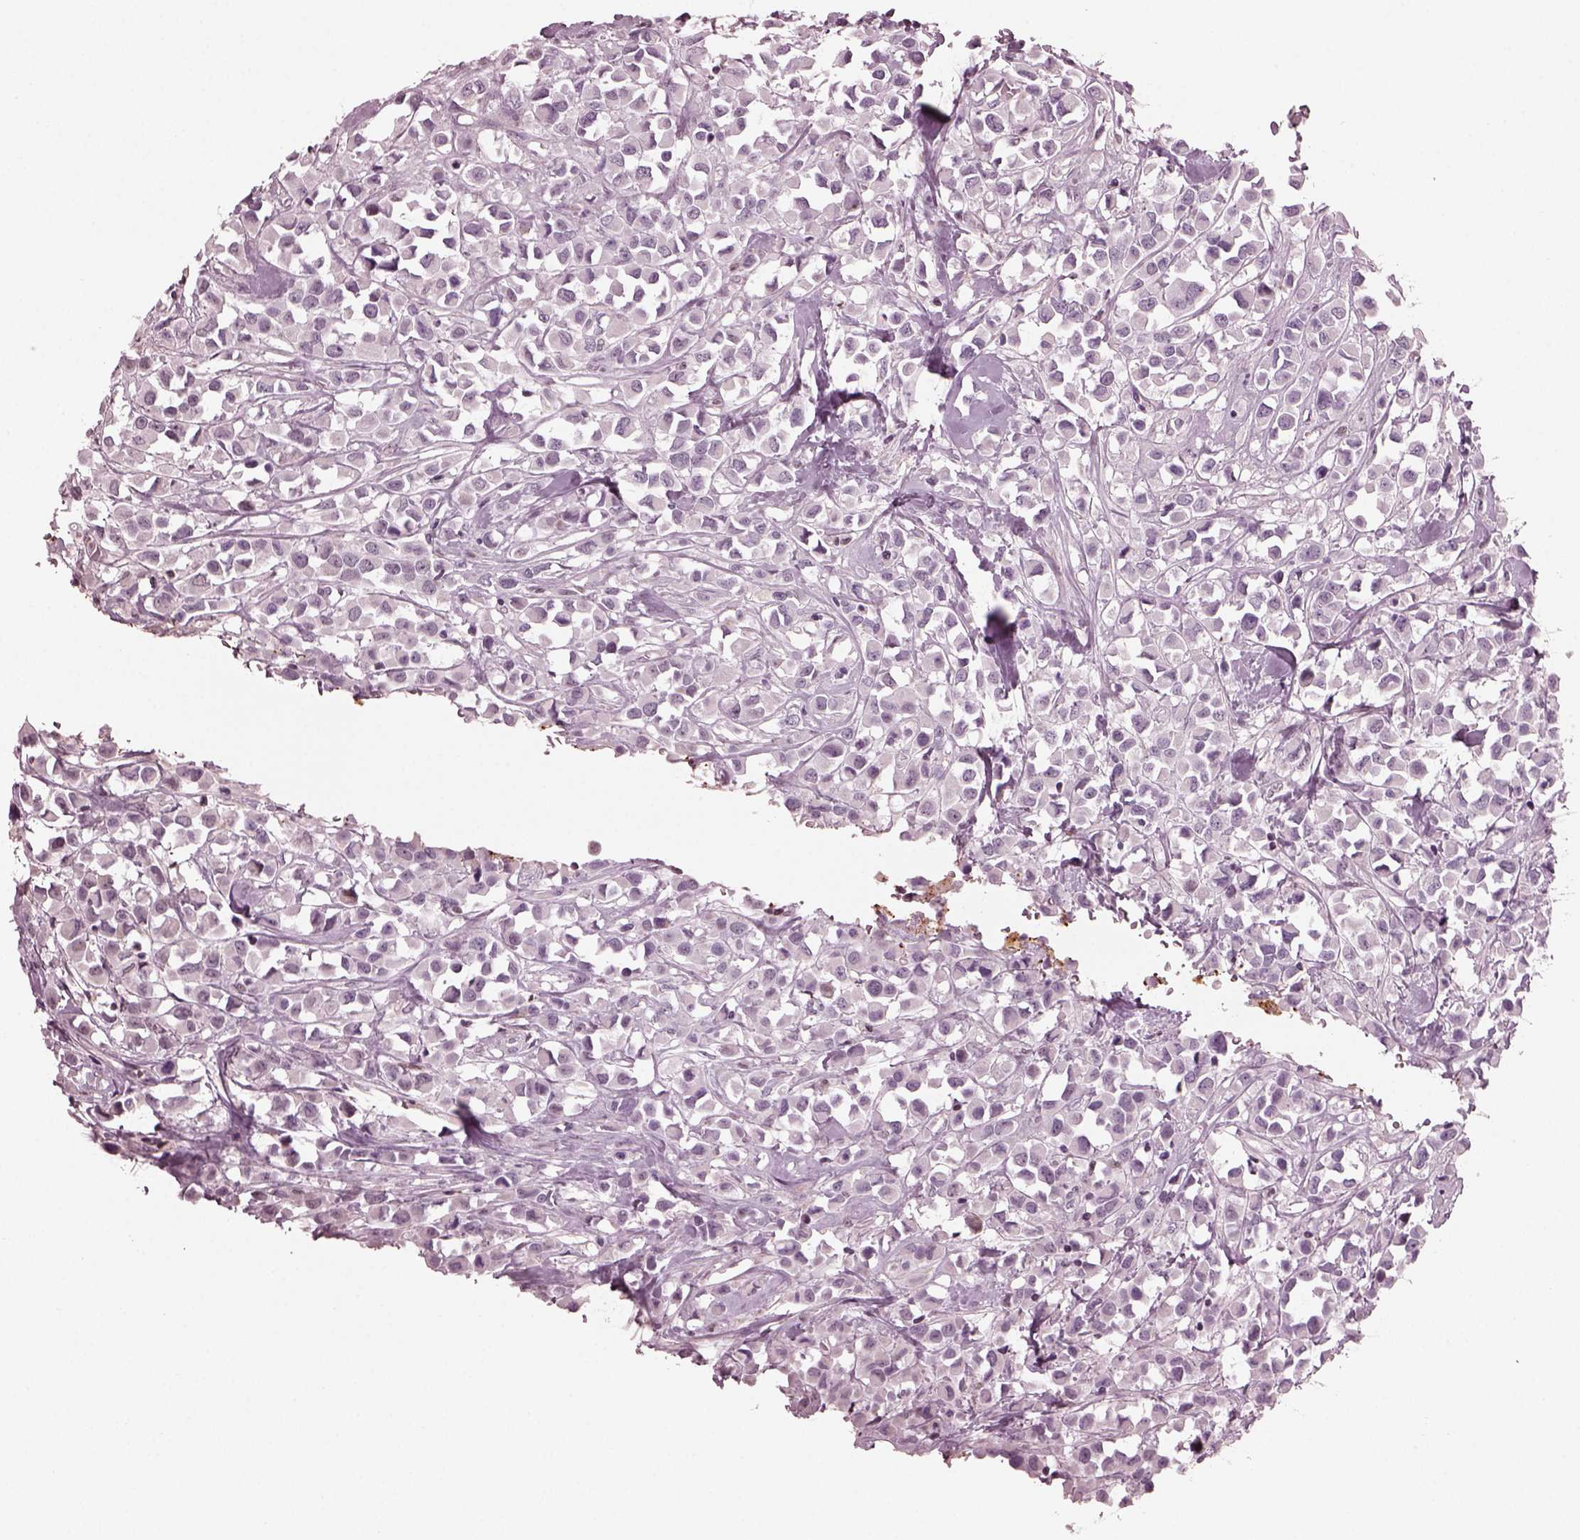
{"staining": {"intensity": "negative", "quantity": "none", "location": "none"}, "tissue": "breast cancer", "cell_type": "Tumor cells", "image_type": "cancer", "snomed": [{"axis": "morphology", "description": "Duct carcinoma"}, {"axis": "topography", "description": "Breast"}], "caption": "Breast intraductal carcinoma was stained to show a protein in brown. There is no significant staining in tumor cells.", "gene": "BFSP1", "patient": {"sex": "female", "age": 61}}